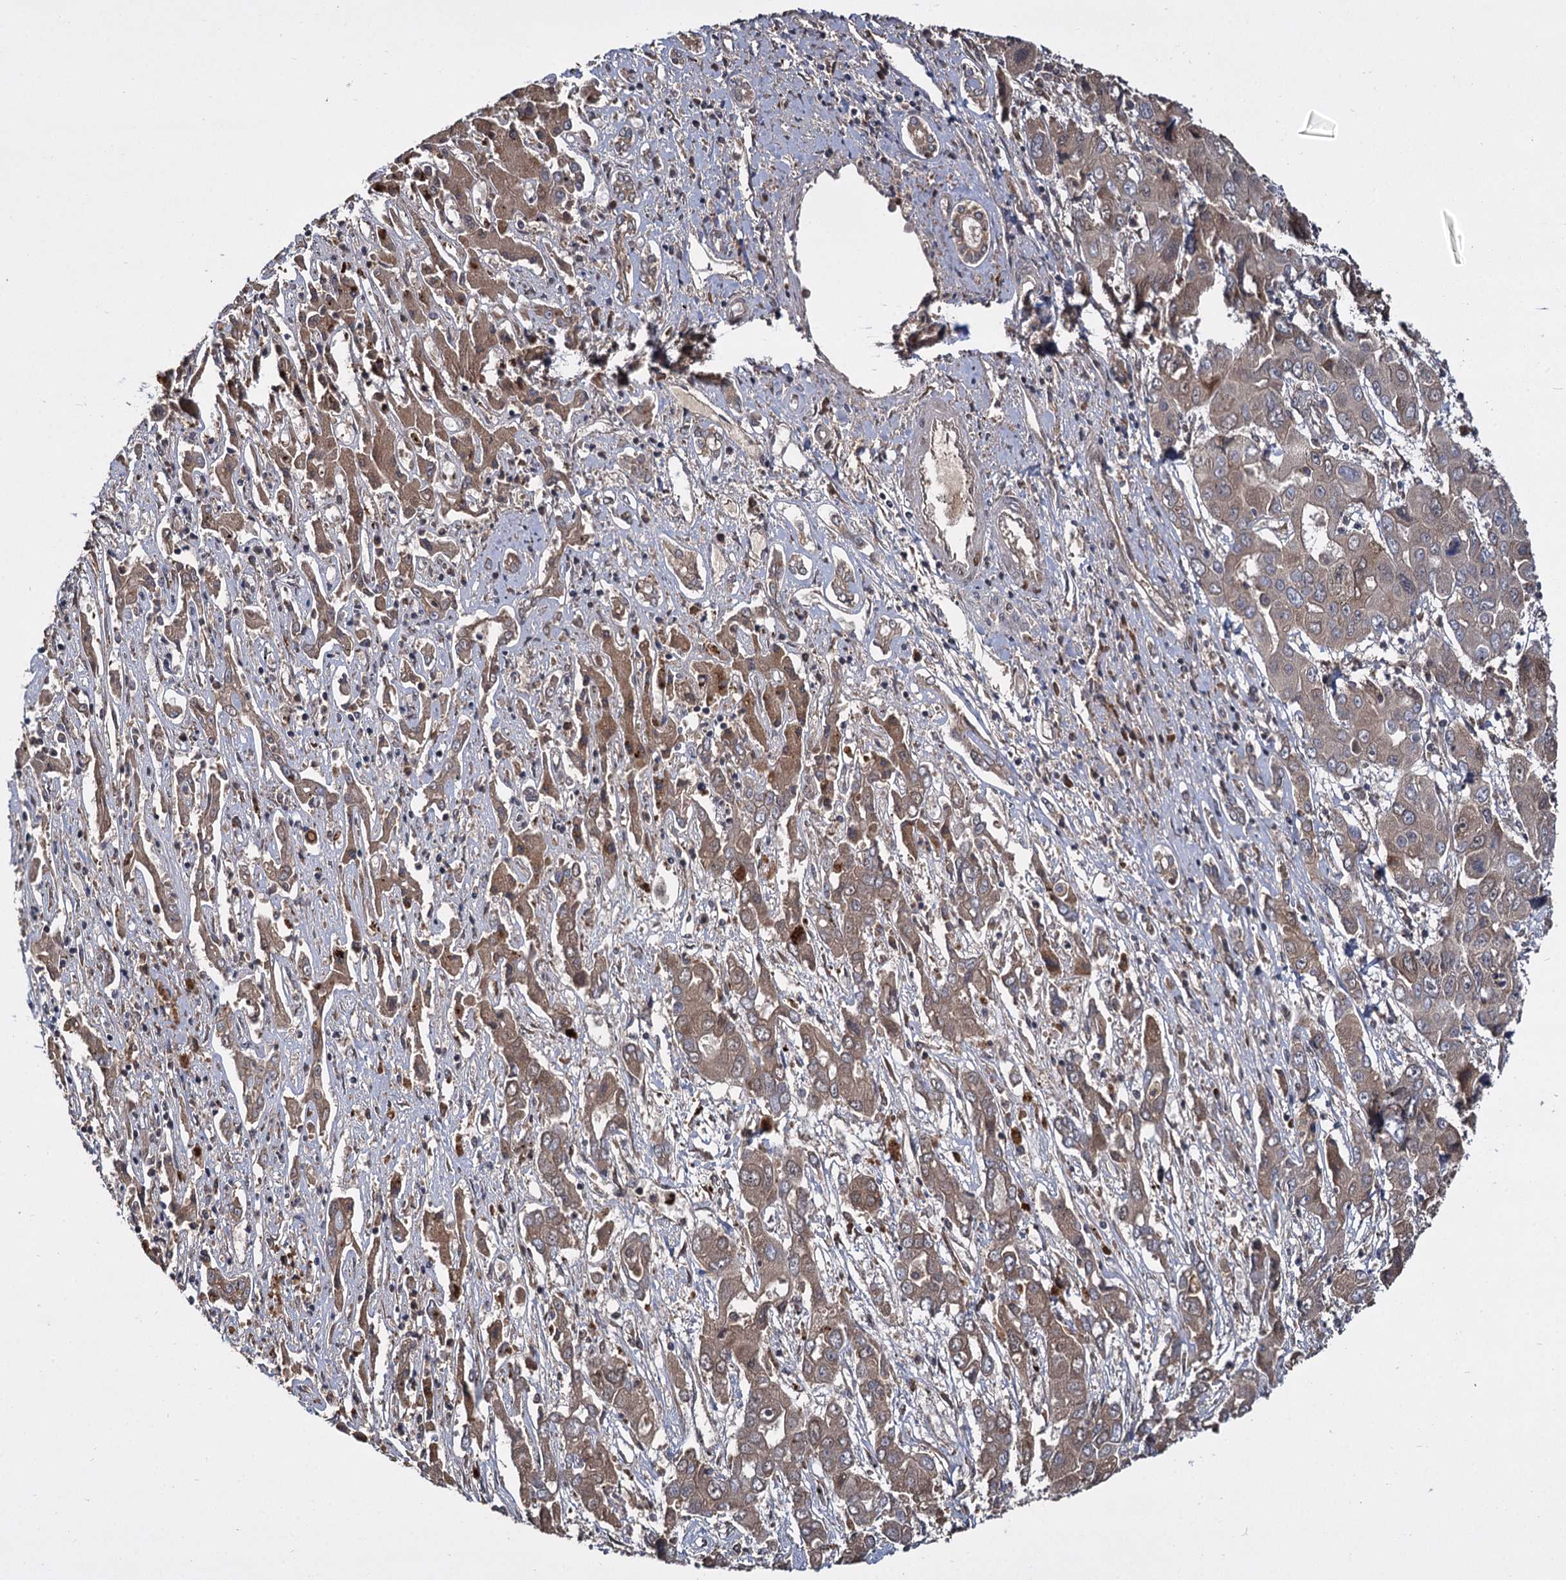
{"staining": {"intensity": "weak", "quantity": "25%-75%", "location": "cytoplasmic/membranous"}, "tissue": "liver cancer", "cell_type": "Tumor cells", "image_type": "cancer", "snomed": [{"axis": "morphology", "description": "Cholangiocarcinoma"}, {"axis": "topography", "description": "Liver"}], "caption": "This is an image of immunohistochemistry staining of cholangiocarcinoma (liver), which shows weak expression in the cytoplasmic/membranous of tumor cells.", "gene": "INPPL1", "patient": {"sex": "male", "age": 67}}